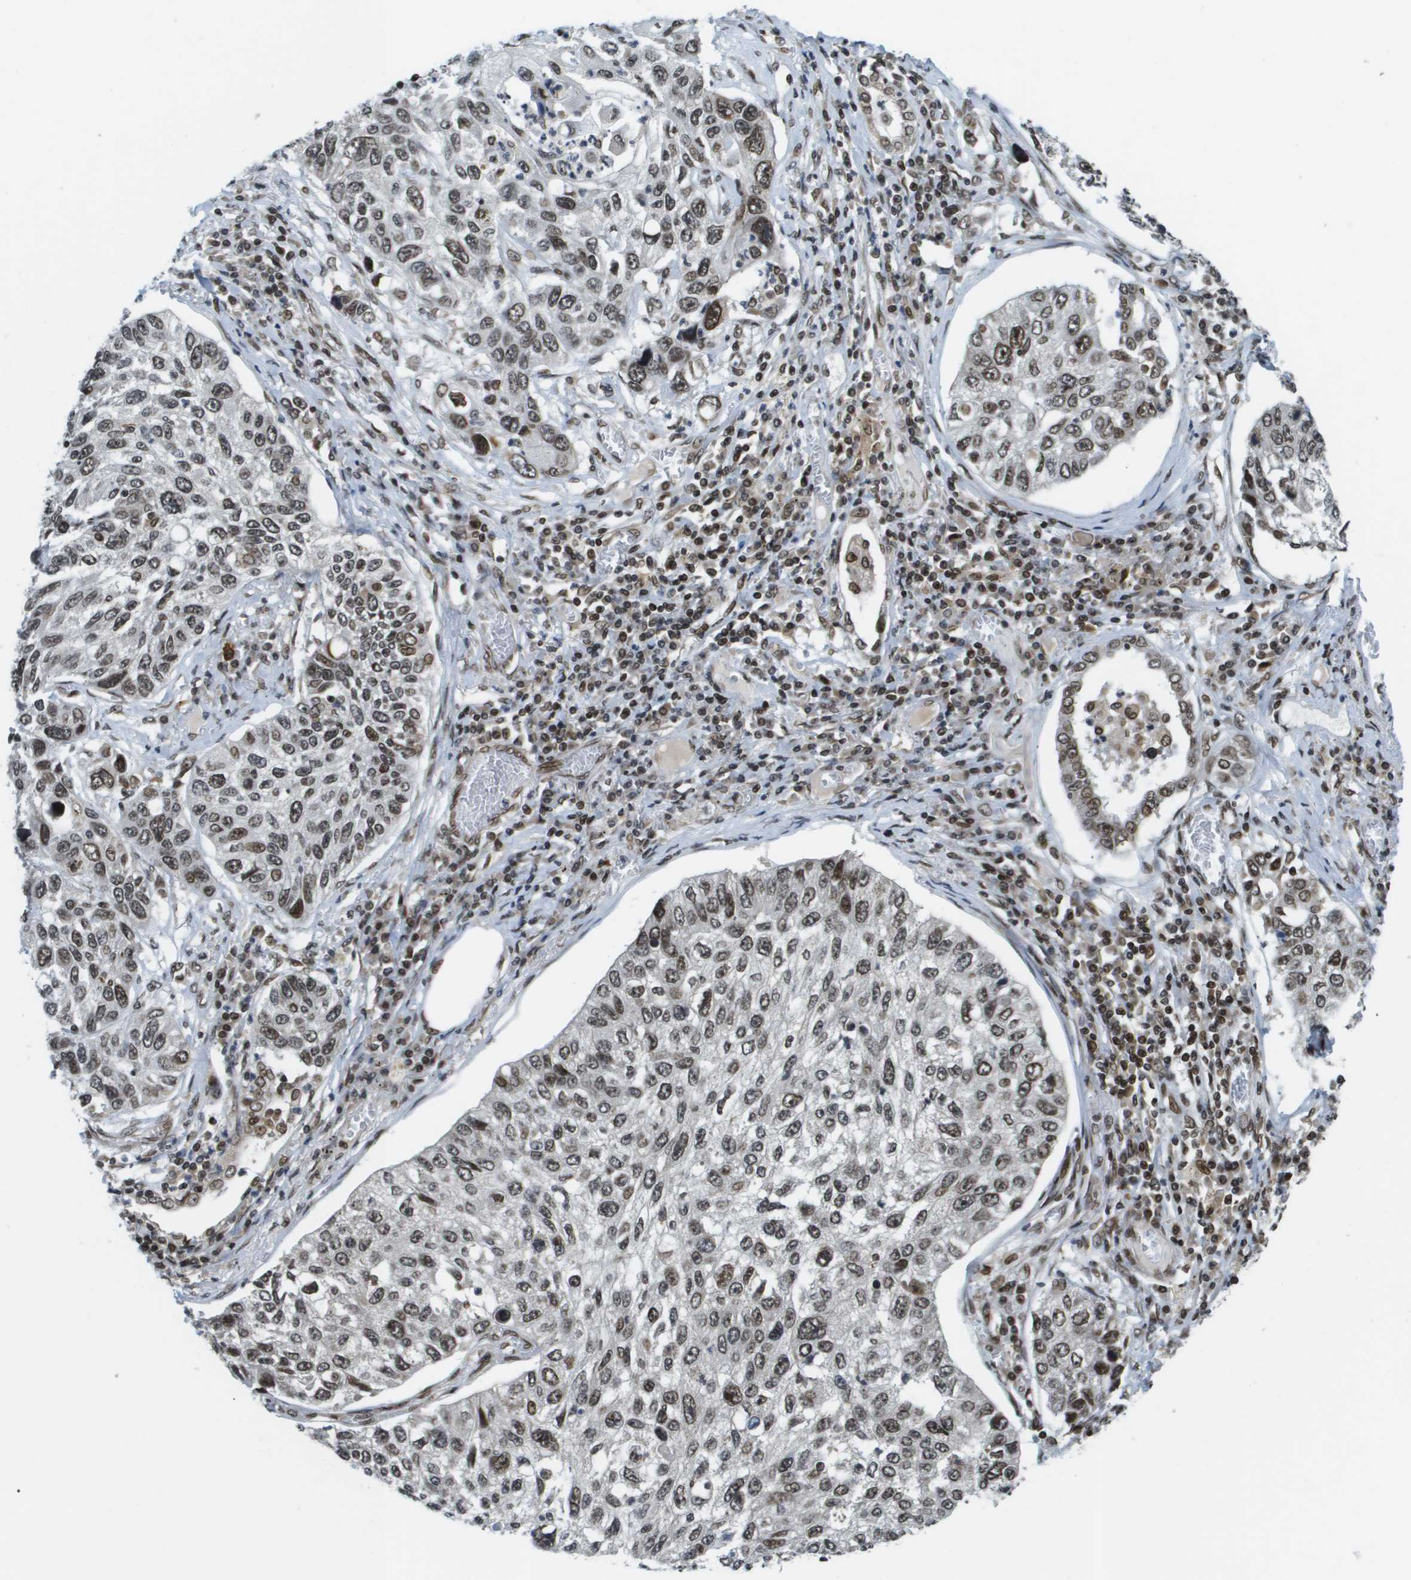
{"staining": {"intensity": "moderate", "quantity": ">75%", "location": "nuclear"}, "tissue": "lung cancer", "cell_type": "Tumor cells", "image_type": "cancer", "snomed": [{"axis": "morphology", "description": "Squamous cell carcinoma, NOS"}, {"axis": "topography", "description": "Lung"}], "caption": "Immunohistochemical staining of human lung squamous cell carcinoma displays moderate nuclear protein staining in about >75% of tumor cells.", "gene": "RECQL4", "patient": {"sex": "male", "age": 71}}